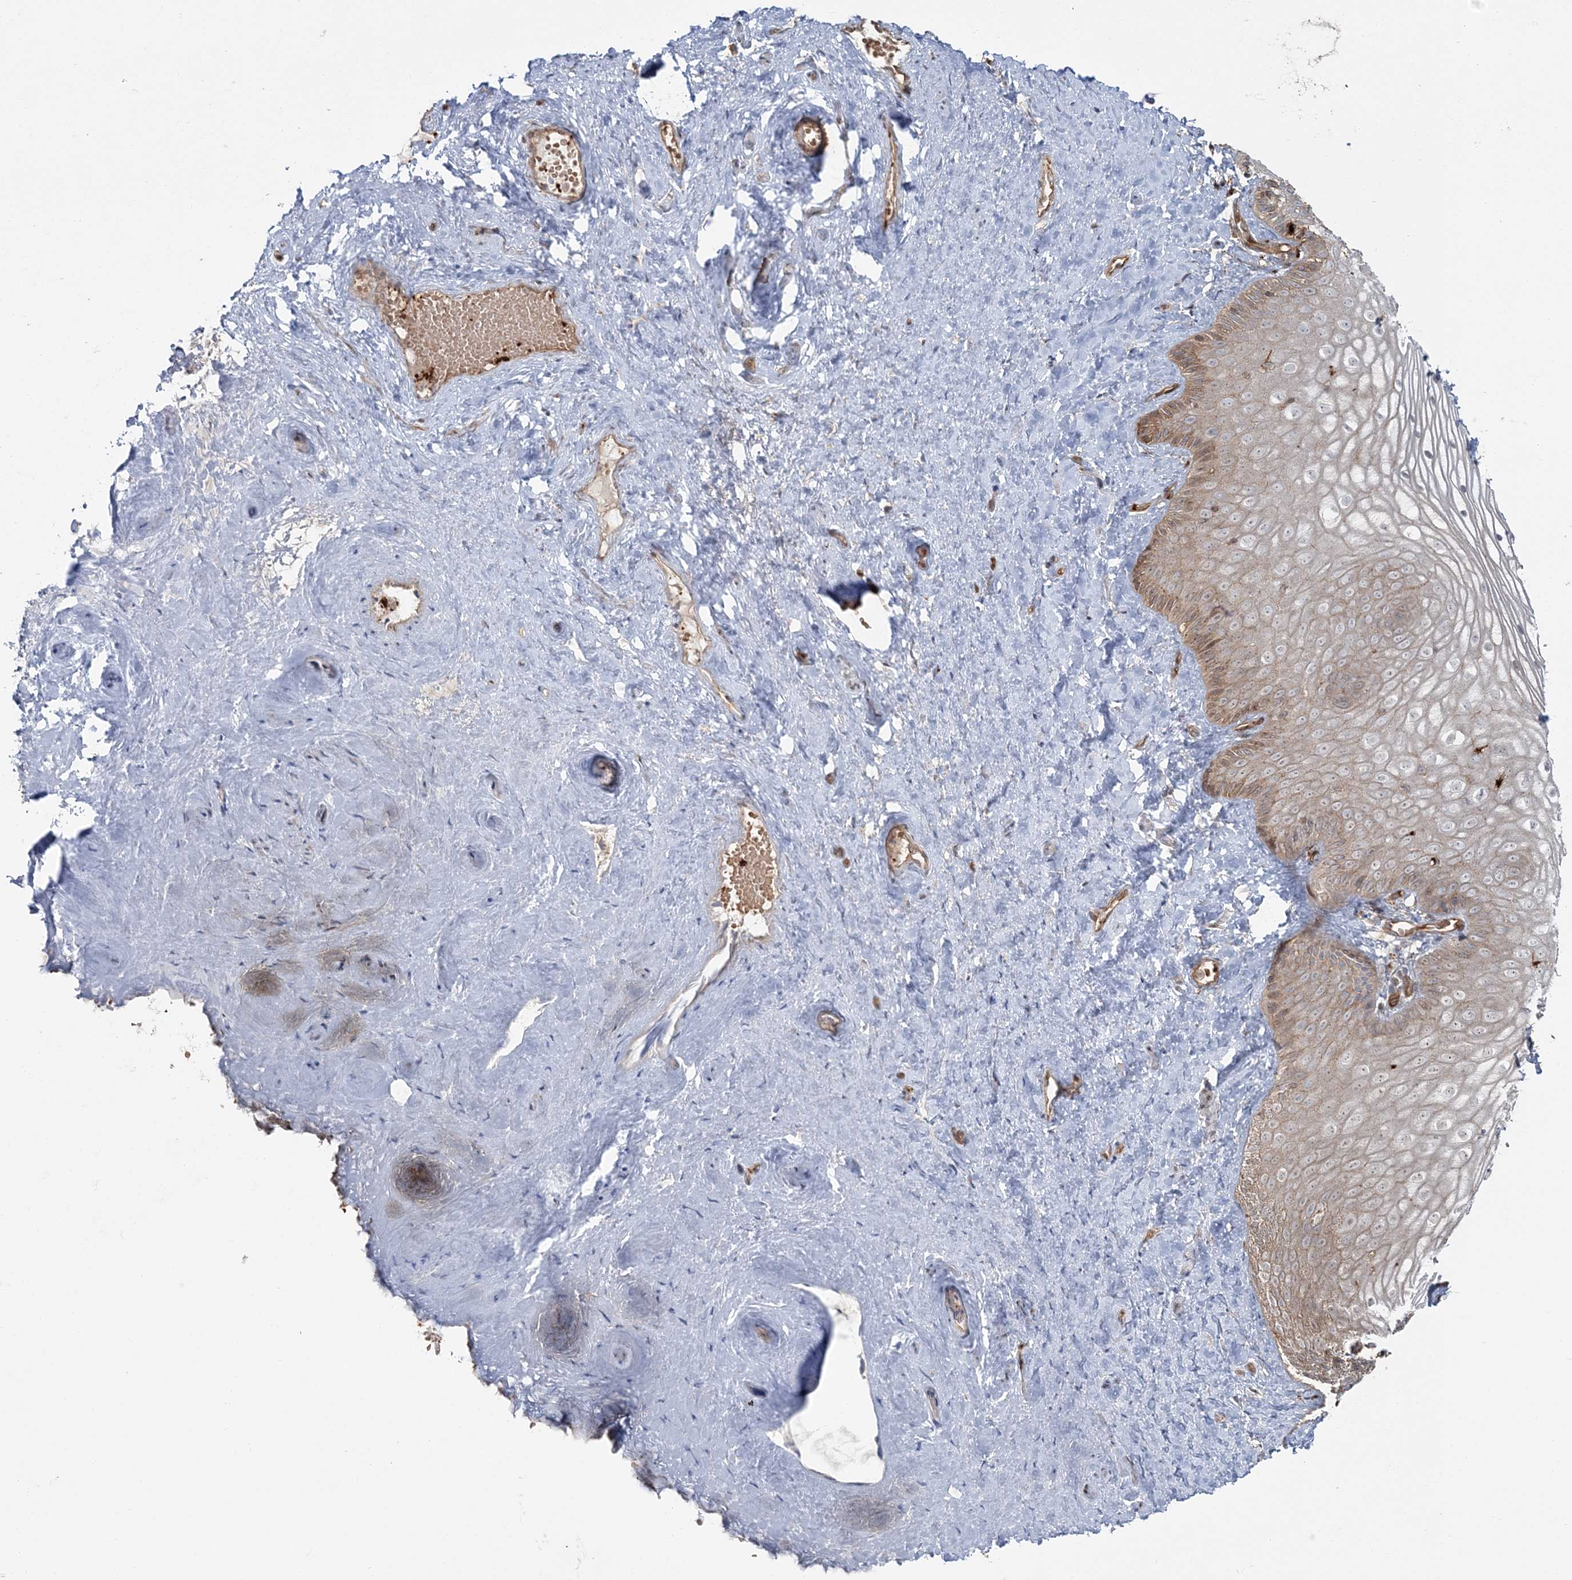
{"staining": {"intensity": "moderate", "quantity": "<25%", "location": "cytoplasmic/membranous"}, "tissue": "vagina", "cell_type": "Squamous epithelial cells", "image_type": "normal", "snomed": [{"axis": "morphology", "description": "Normal tissue, NOS"}, {"axis": "topography", "description": "Vagina"}, {"axis": "topography", "description": "Cervix"}], "caption": "DAB immunohistochemical staining of benign vagina reveals moderate cytoplasmic/membranous protein staining in approximately <25% of squamous epithelial cells. The staining was performed using DAB (3,3'-diaminobenzidine), with brown indicating positive protein expression. Nuclei are stained blue with hematoxylin.", "gene": "RGCC", "patient": {"sex": "female", "age": 40}}